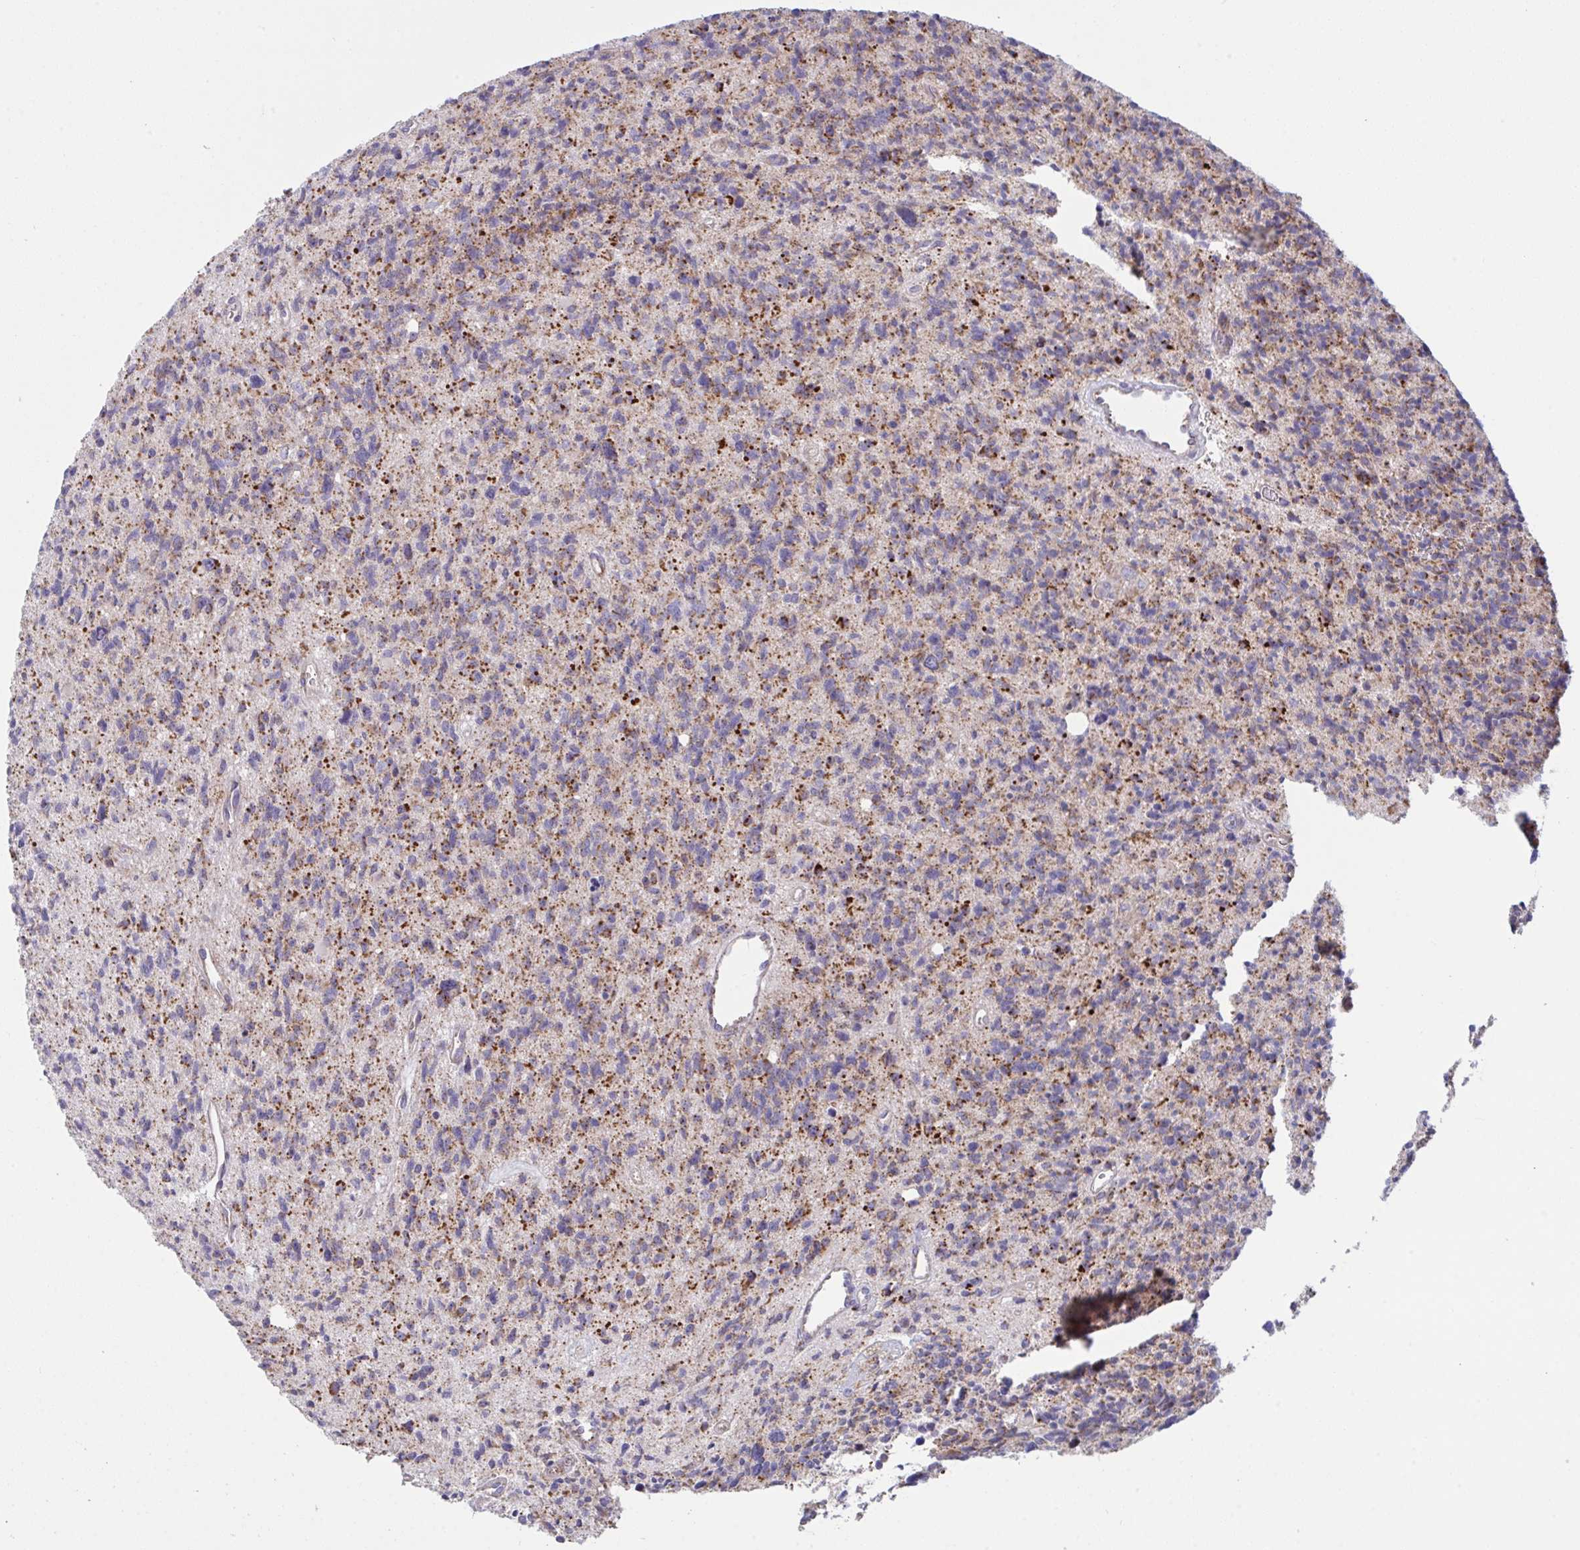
{"staining": {"intensity": "moderate", "quantity": ">75%", "location": "cytoplasmic/membranous"}, "tissue": "glioma", "cell_type": "Tumor cells", "image_type": "cancer", "snomed": [{"axis": "morphology", "description": "Glioma, malignant, High grade"}, {"axis": "topography", "description": "Brain"}], "caption": "Immunohistochemistry (IHC) of human glioma demonstrates medium levels of moderate cytoplasmic/membranous expression in approximately >75% of tumor cells. (DAB IHC with brightfield microscopy, high magnification).", "gene": "MICOS10", "patient": {"sex": "male", "age": 29}}